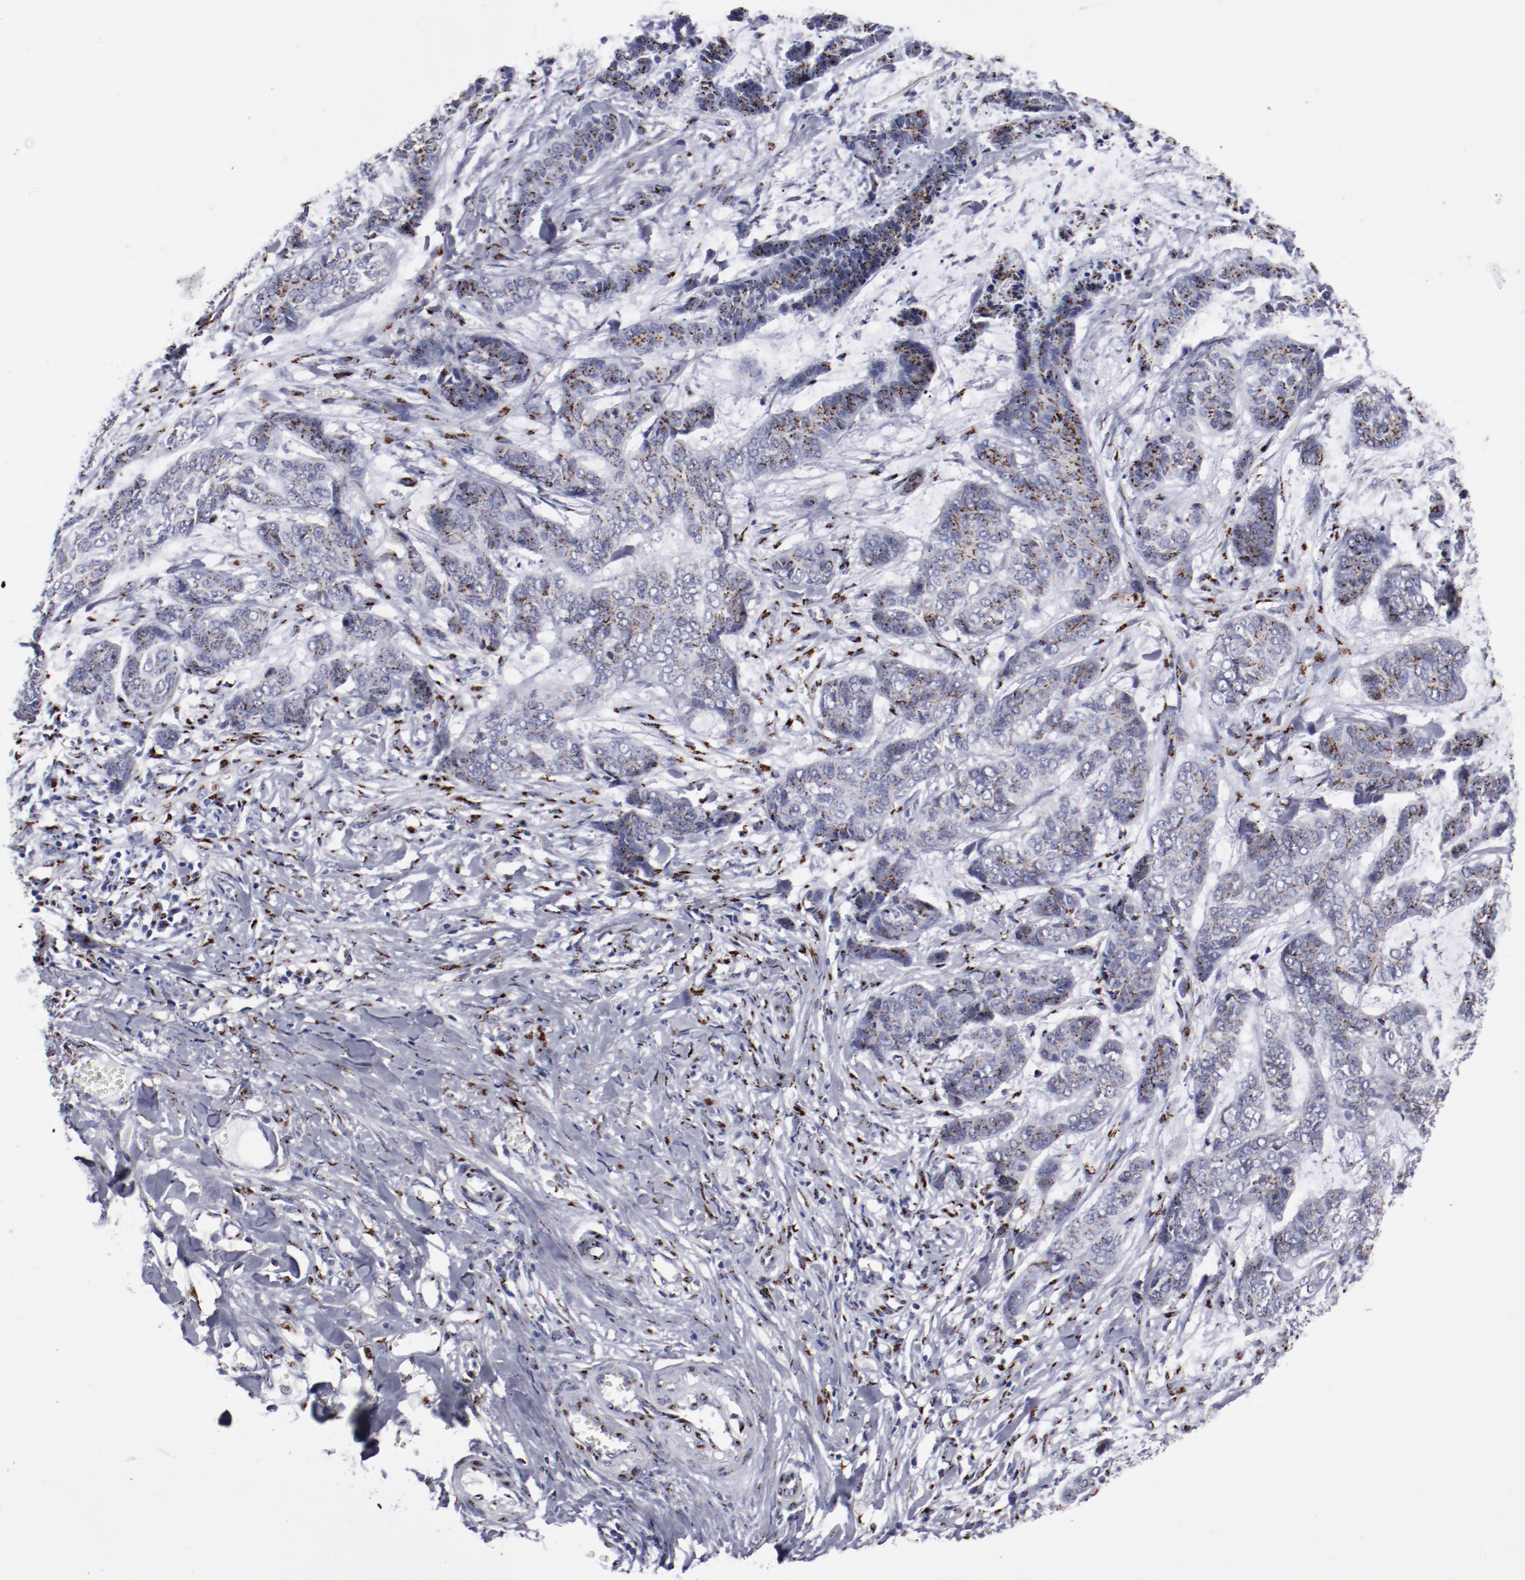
{"staining": {"intensity": "strong", "quantity": ">75%", "location": "cytoplasmic/membranous"}, "tissue": "skin cancer", "cell_type": "Tumor cells", "image_type": "cancer", "snomed": [{"axis": "morphology", "description": "Basal cell carcinoma"}, {"axis": "topography", "description": "Skin"}], "caption": "Immunohistochemical staining of basal cell carcinoma (skin) reveals high levels of strong cytoplasmic/membranous protein positivity in approximately >75% of tumor cells. The staining was performed using DAB to visualize the protein expression in brown, while the nuclei were stained in blue with hematoxylin (Magnification: 20x).", "gene": "GOLIM4", "patient": {"sex": "female", "age": 64}}